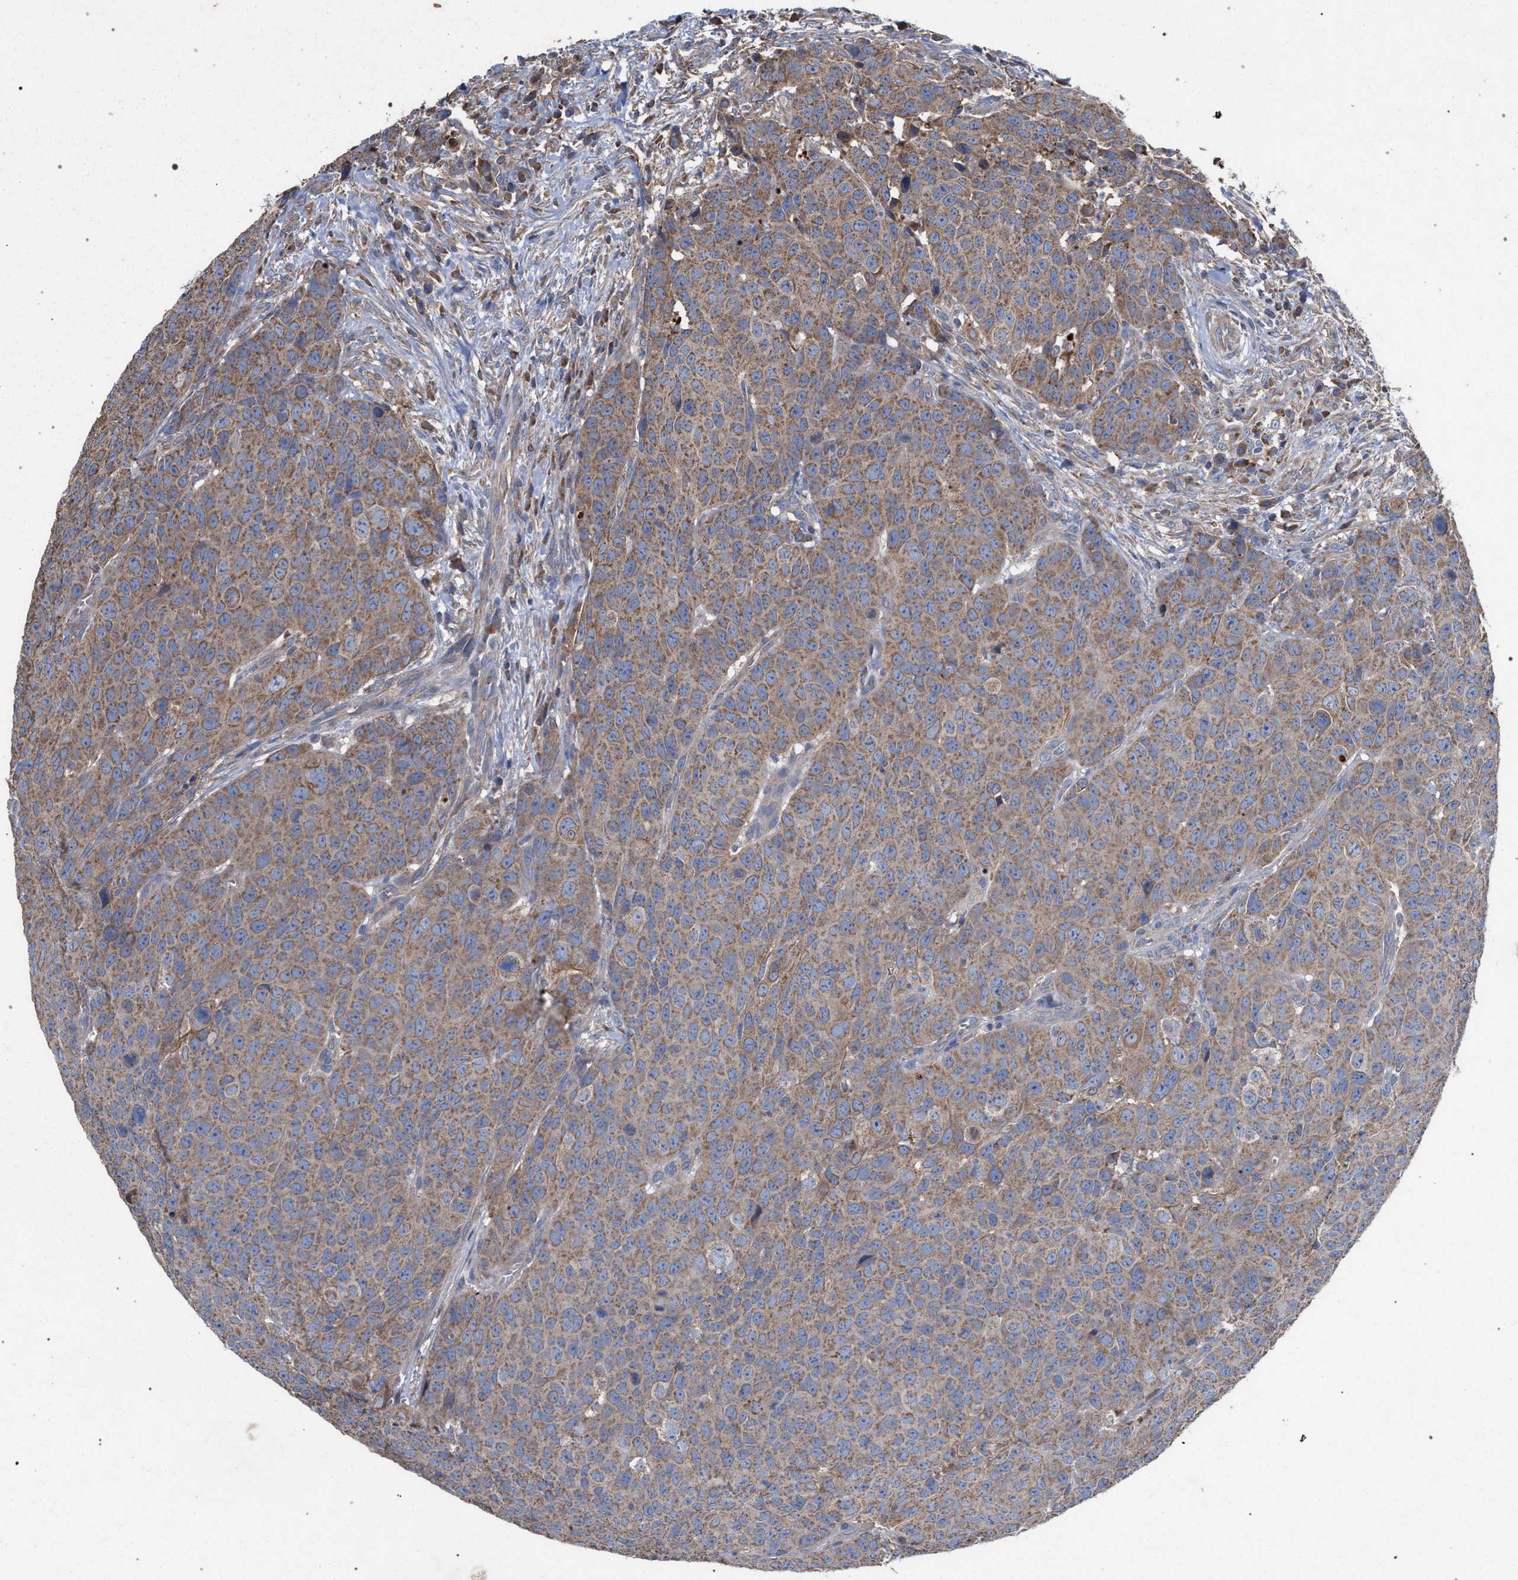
{"staining": {"intensity": "moderate", "quantity": ">75%", "location": "cytoplasmic/membranous"}, "tissue": "head and neck cancer", "cell_type": "Tumor cells", "image_type": "cancer", "snomed": [{"axis": "morphology", "description": "Squamous cell carcinoma, NOS"}, {"axis": "topography", "description": "Head-Neck"}], "caption": "A photomicrograph of squamous cell carcinoma (head and neck) stained for a protein demonstrates moderate cytoplasmic/membranous brown staining in tumor cells.", "gene": "BCL2L12", "patient": {"sex": "male", "age": 66}}